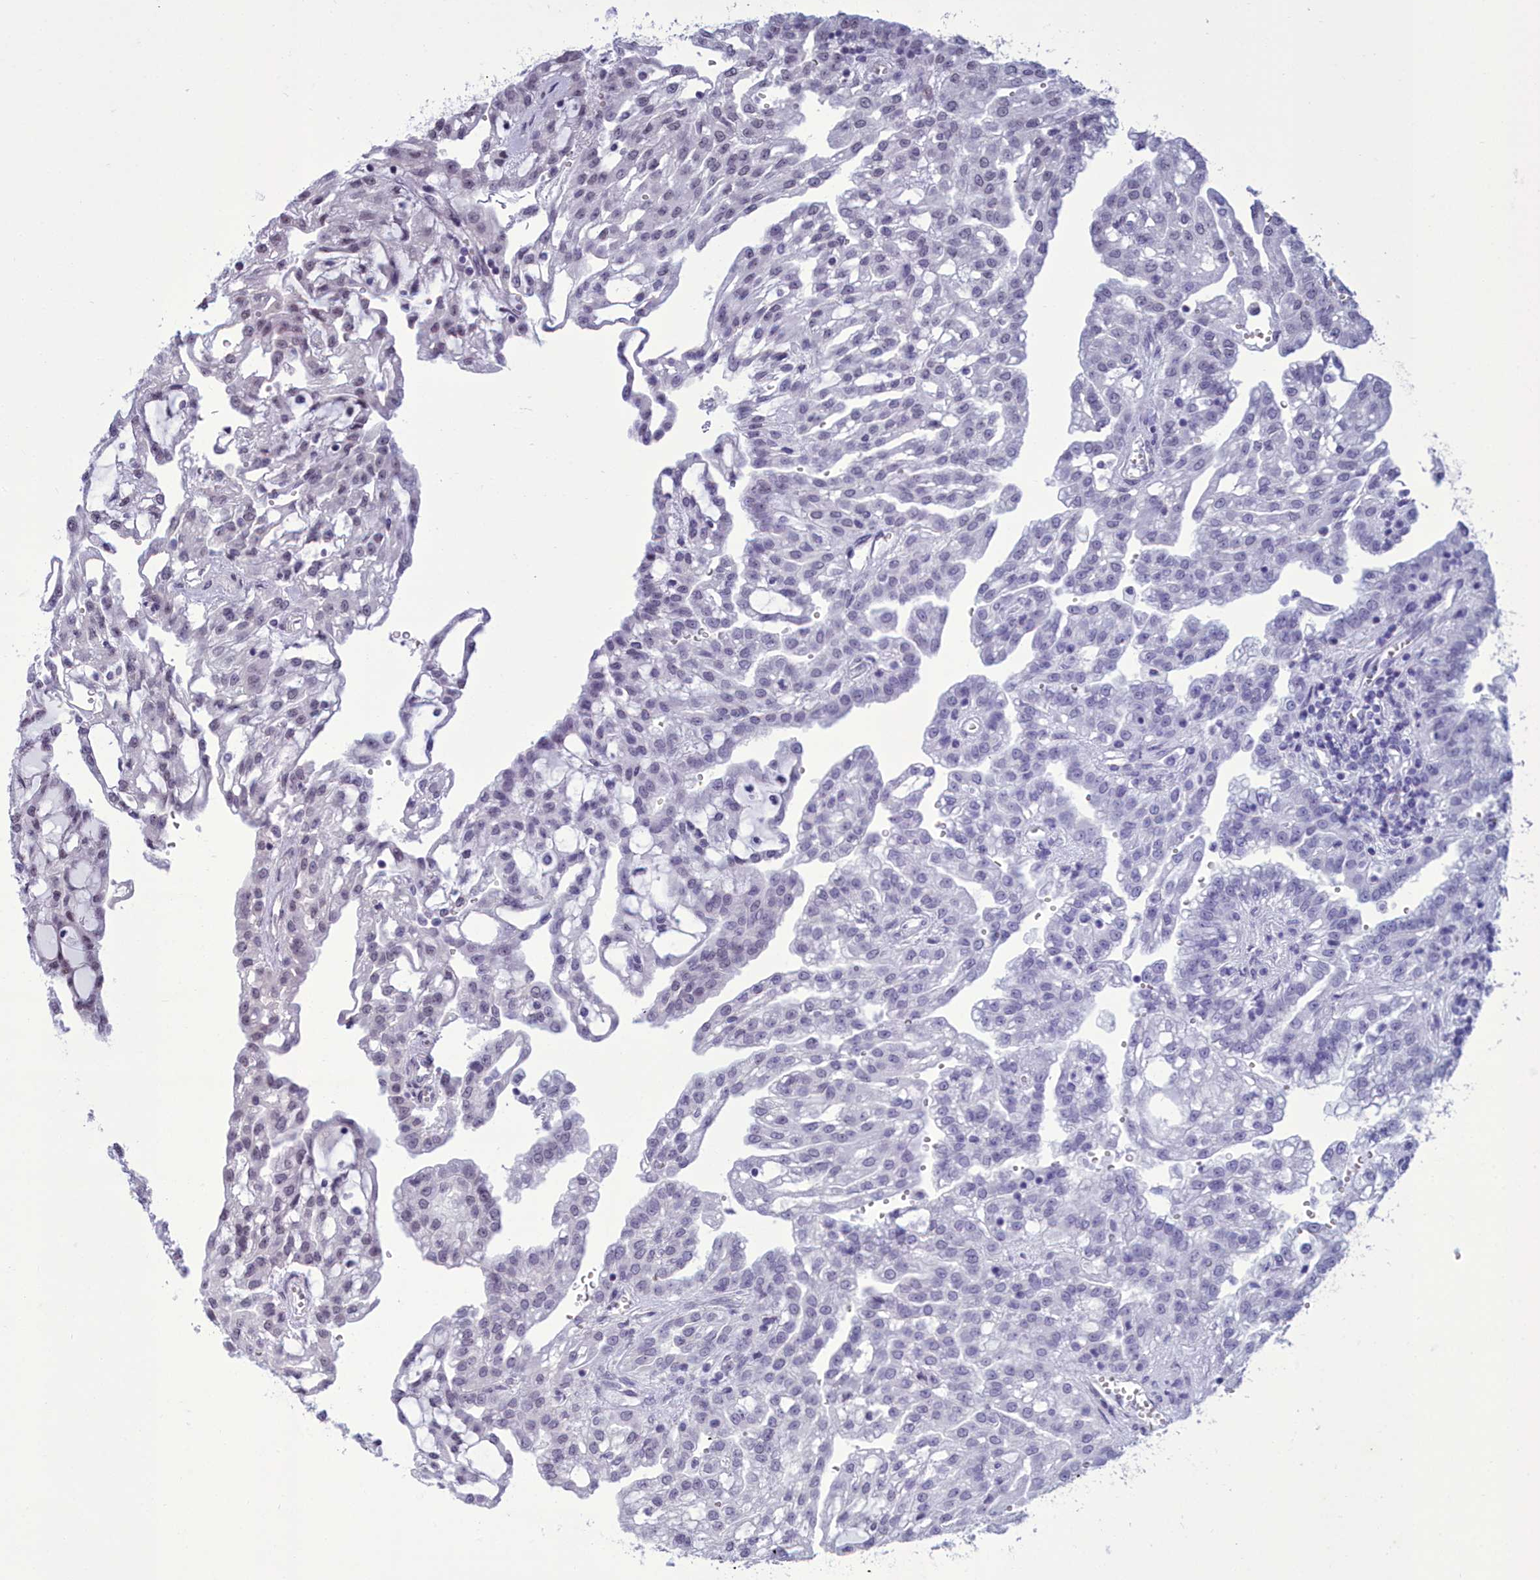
{"staining": {"intensity": "negative", "quantity": "none", "location": "none"}, "tissue": "renal cancer", "cell_type": "Tumor cells", "image_type": "cancer", "snomed": [{"axis": "morphology", "description": "Adenocarcinoma, NOS"}, {"axis": "topography", "description": "Kidney"}], "caption": "Human renal adenocarcinoma stained for a protein using immunohistochemistry exhibits no staining in tumor cells.", "gene": "CEACAM19", "patient": {"sex": "male", "age": 63}}